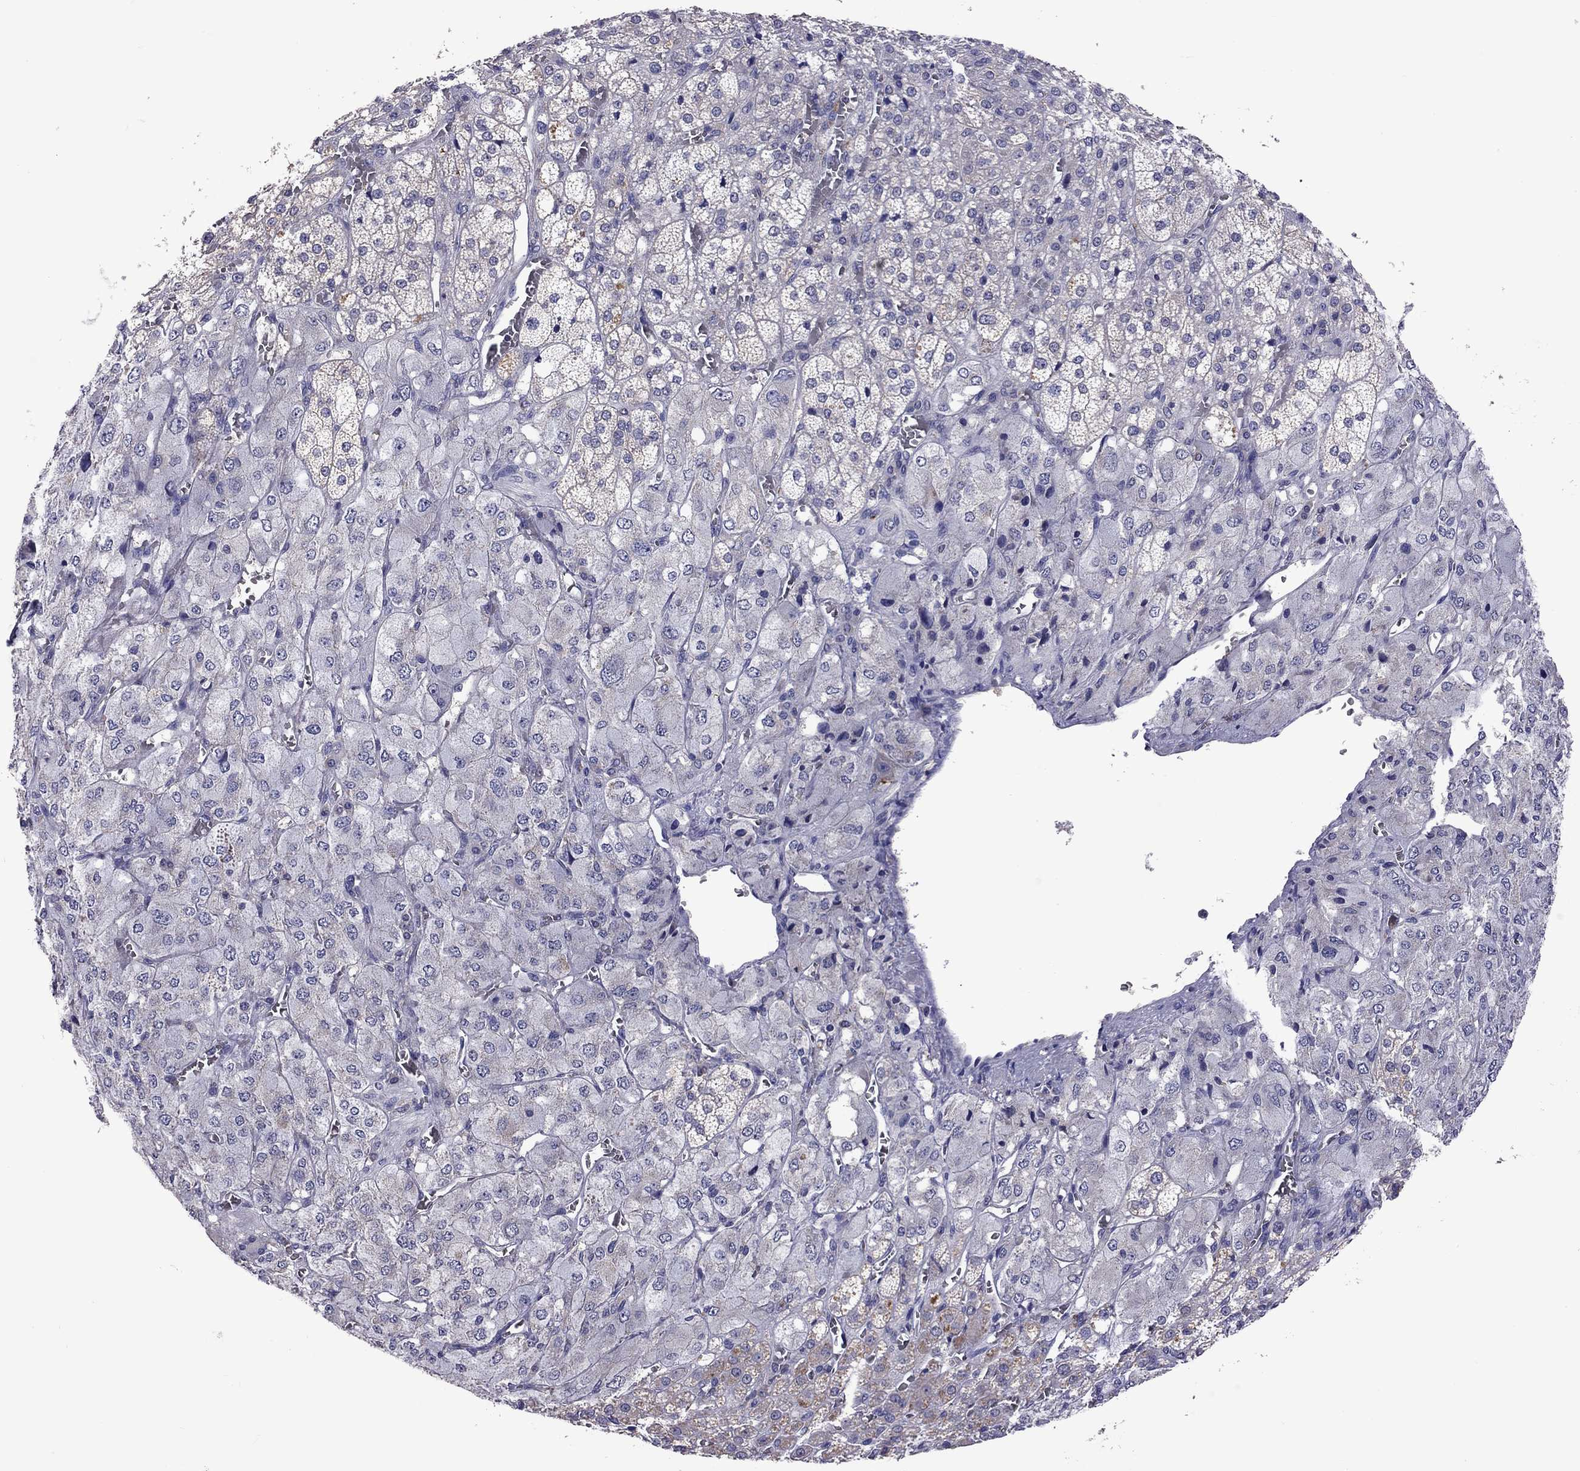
{"staining": {"intensity": "weak", "quantity": "<25%", "location": "cytoplasmic/membranous"}, "tissue": "adrenal gland", "cell_type": "Glandular cells", "image_type": "normal", "snomed": [{"axis": "morphology", "description": "Normal tissue, NOS"}, {"axis": "topography", "description": "Adrenal gland"}], "caption": "An immunohistochemistry (IHC) image of benign adrenal gland is shown. There is no staining in glandular cells of adrenal gland. (DAB immunohistochemistry visualized using brightfield microscopy, high magnification).", "gene": "RTP5", "patient": {"sex": "female", "age": 60}}